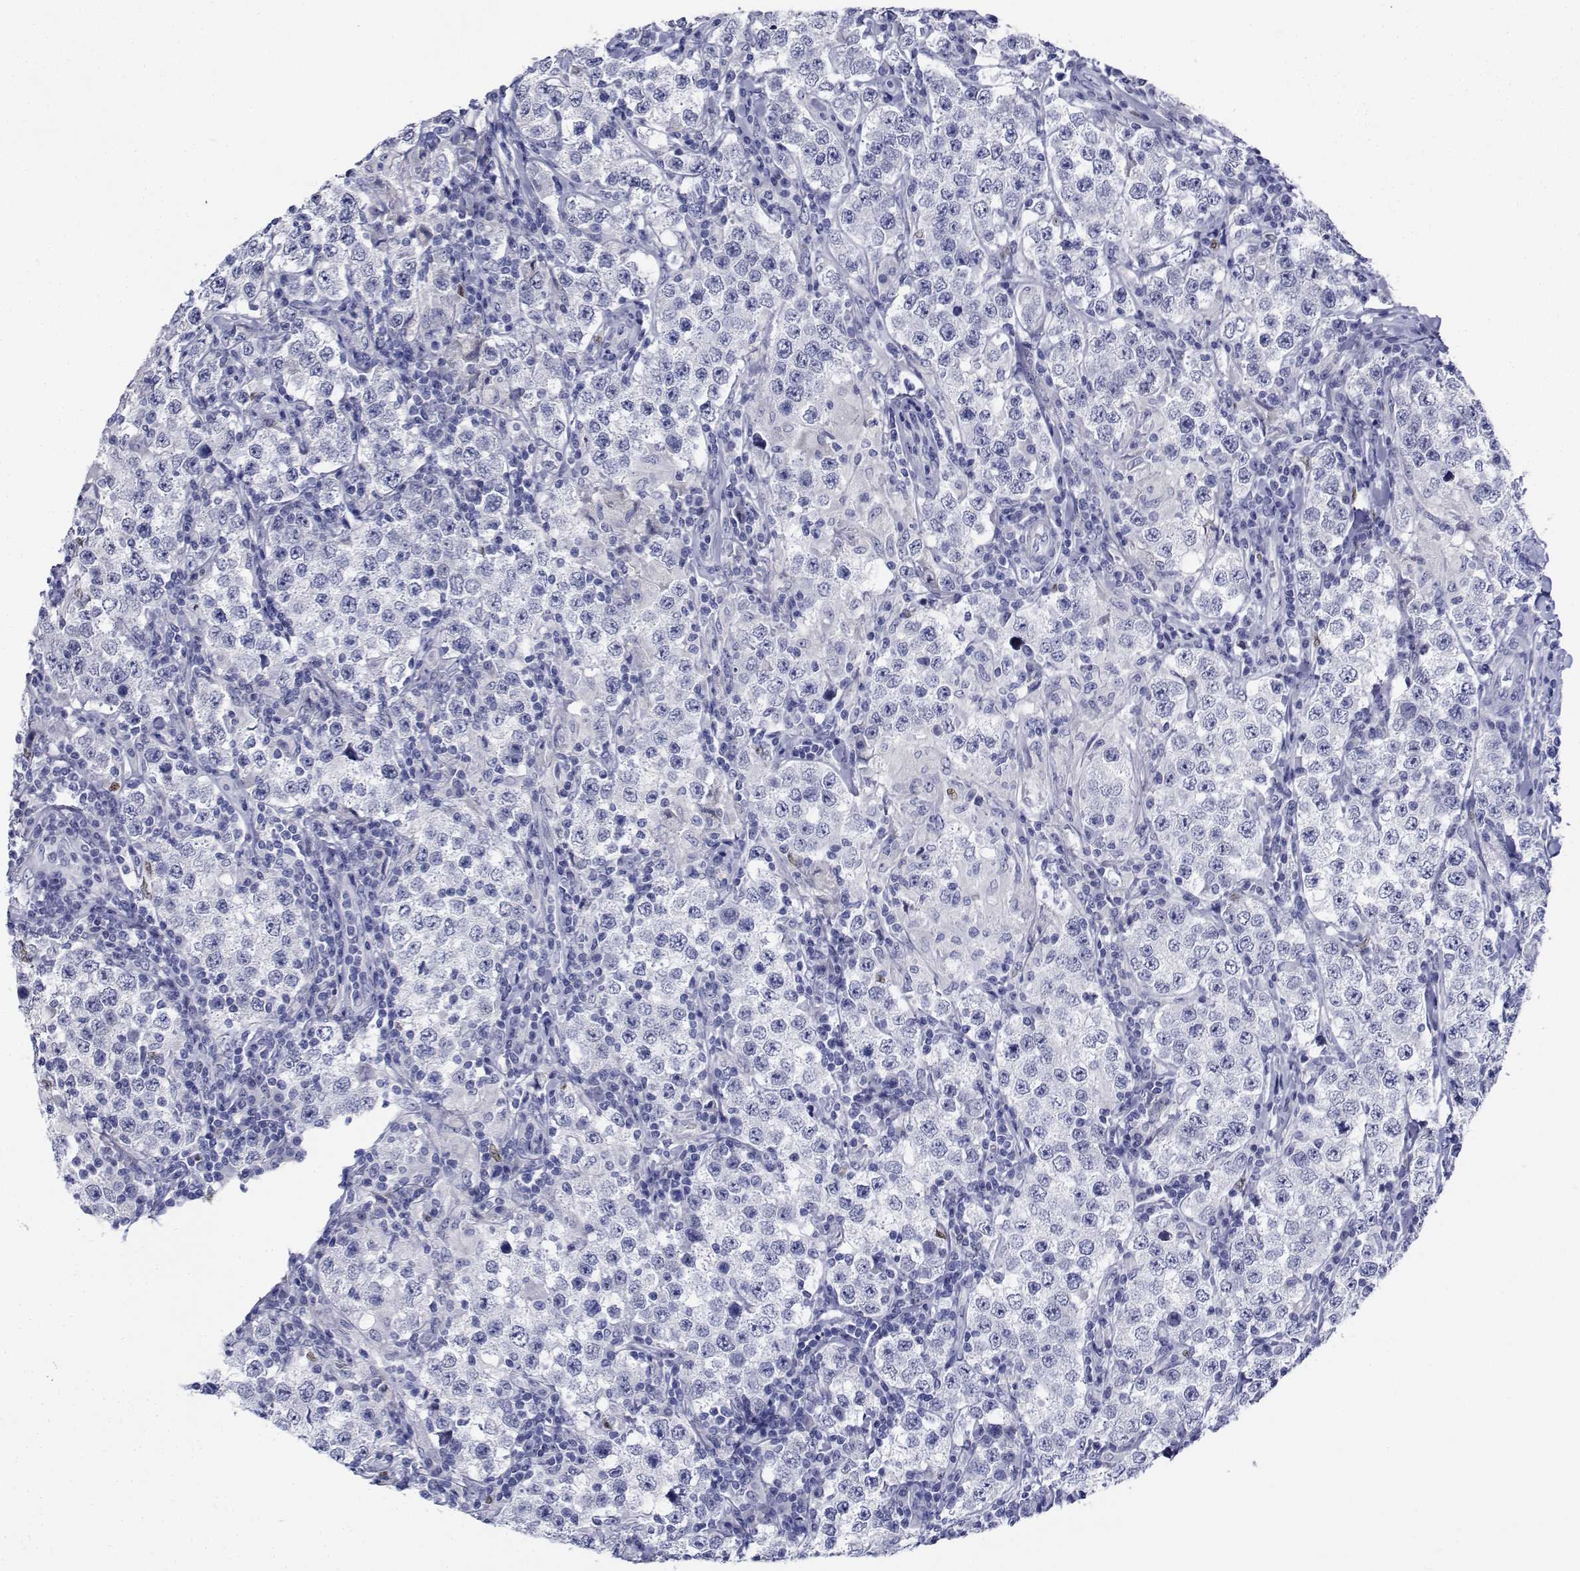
{"staining": {"intensity": "negative", "quantity": "none", "location": "none"}, "tissue": "testis cancer", "cell_type": "Tumor cells", "image_type": "cancer", "snomed": [{"axis": "morphology", "description": "Seminoma, NOS"}, {"axis": "morphology", "description": "Carcinoma, Embryonal, NOS"}, {"axis": "topography", "description": "Testis"}], "caption": "High magnification brightfield microscopy of seminoma (testis) stained with DAB (brown) and counterstained with hematoxylin (blue): tumor cells show no significant expression.", "gene": "PLXNA4", "patient": {"sex": "male", "age": 41}}